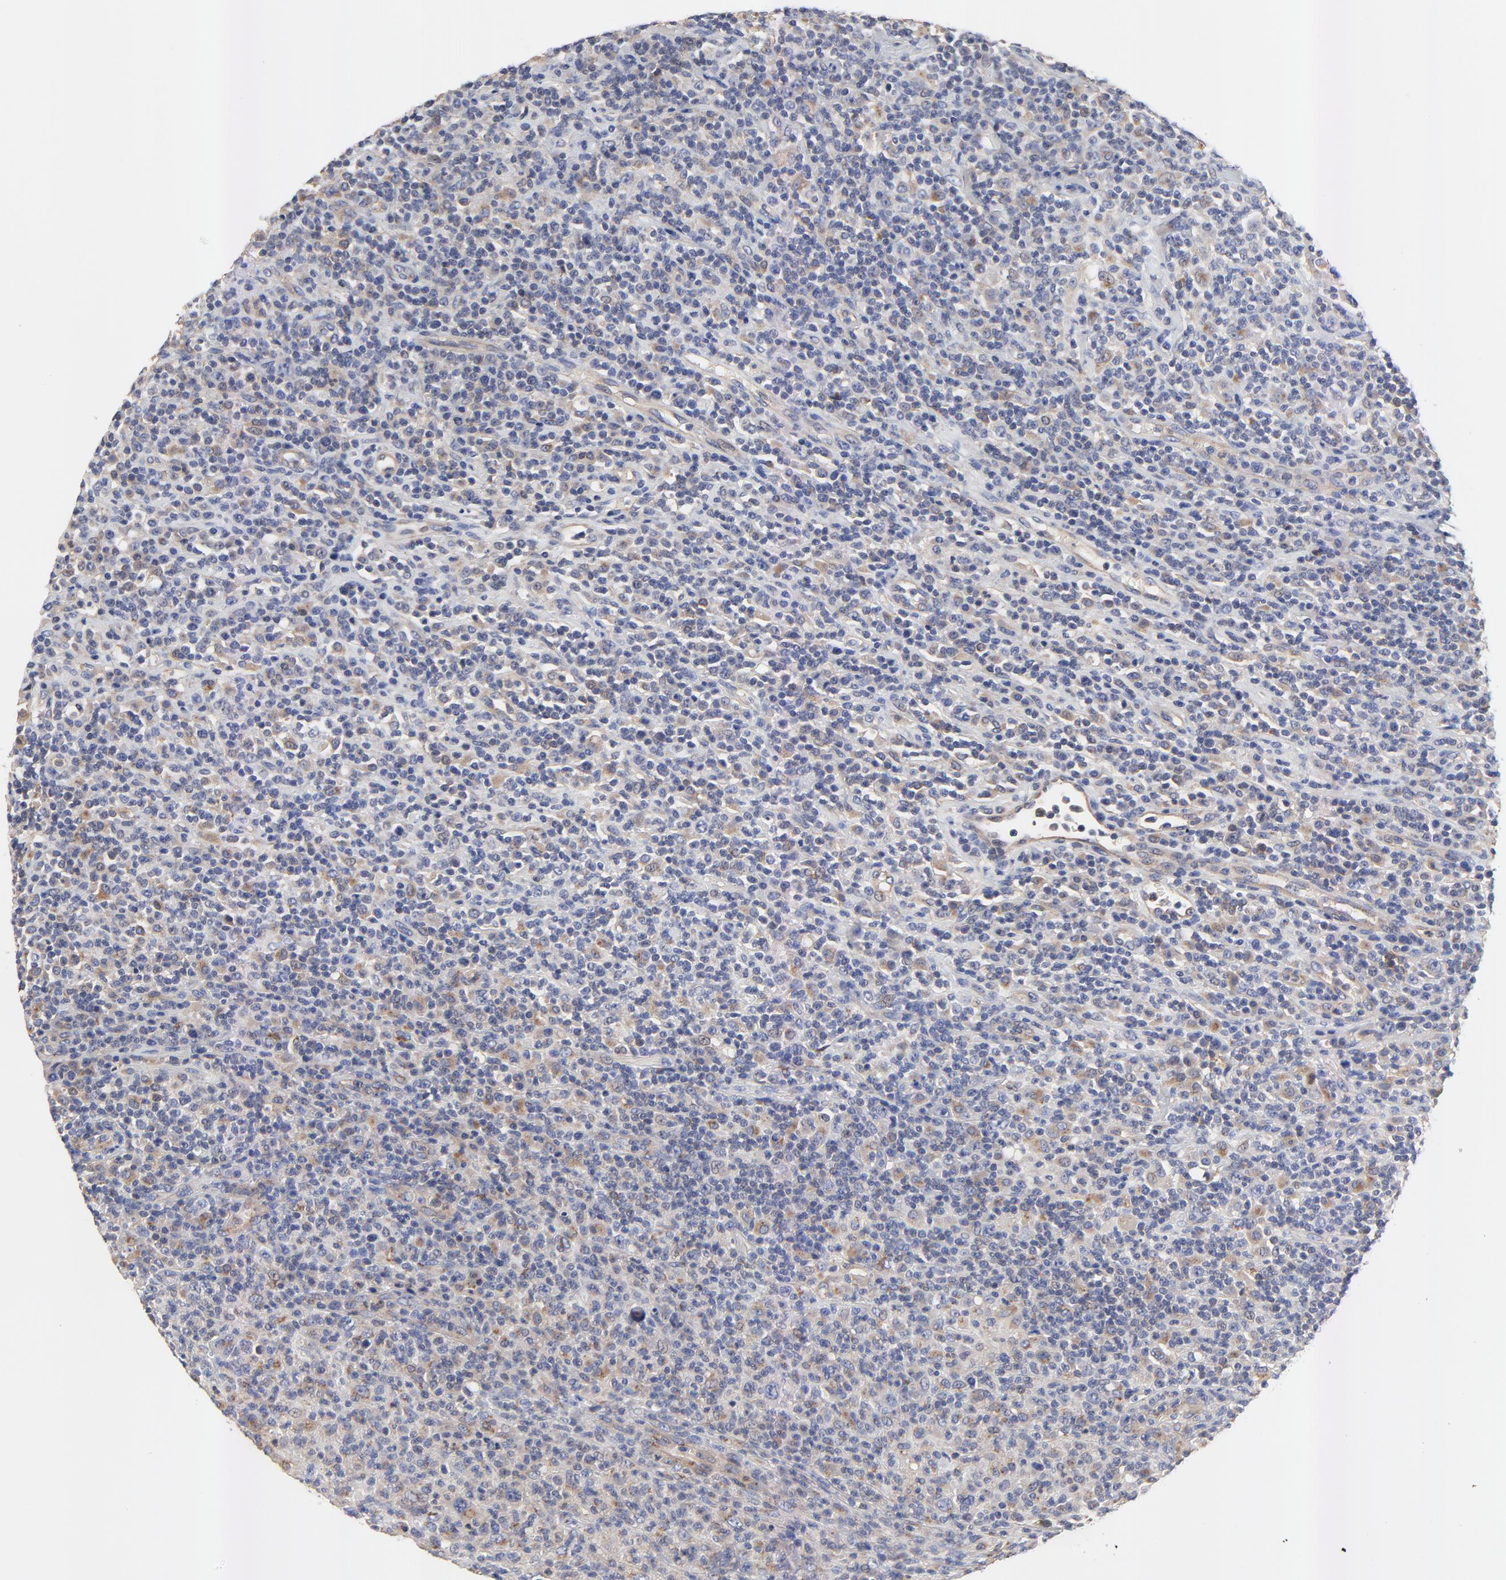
{"staining": {"intensity": "weak", "quantity": "<25%", "location": "cytoplasmic/membranous"}, "tissue": "lymphoma", "cell_type": "Tumor cells", "image_type": "cancer", "snomed": [{"axis": "morphology", "description": "Hodgkin's disease, NOS"}, {"axis": "topography", "description": "Lymph node"}], "caption": "This is an immunohistochemistry (IHC) photomicrograph of human lymphoma. There is no staining in tumor cells.", "gene": "FBXL2", "patient": {"sex": "male", "age": 65}}